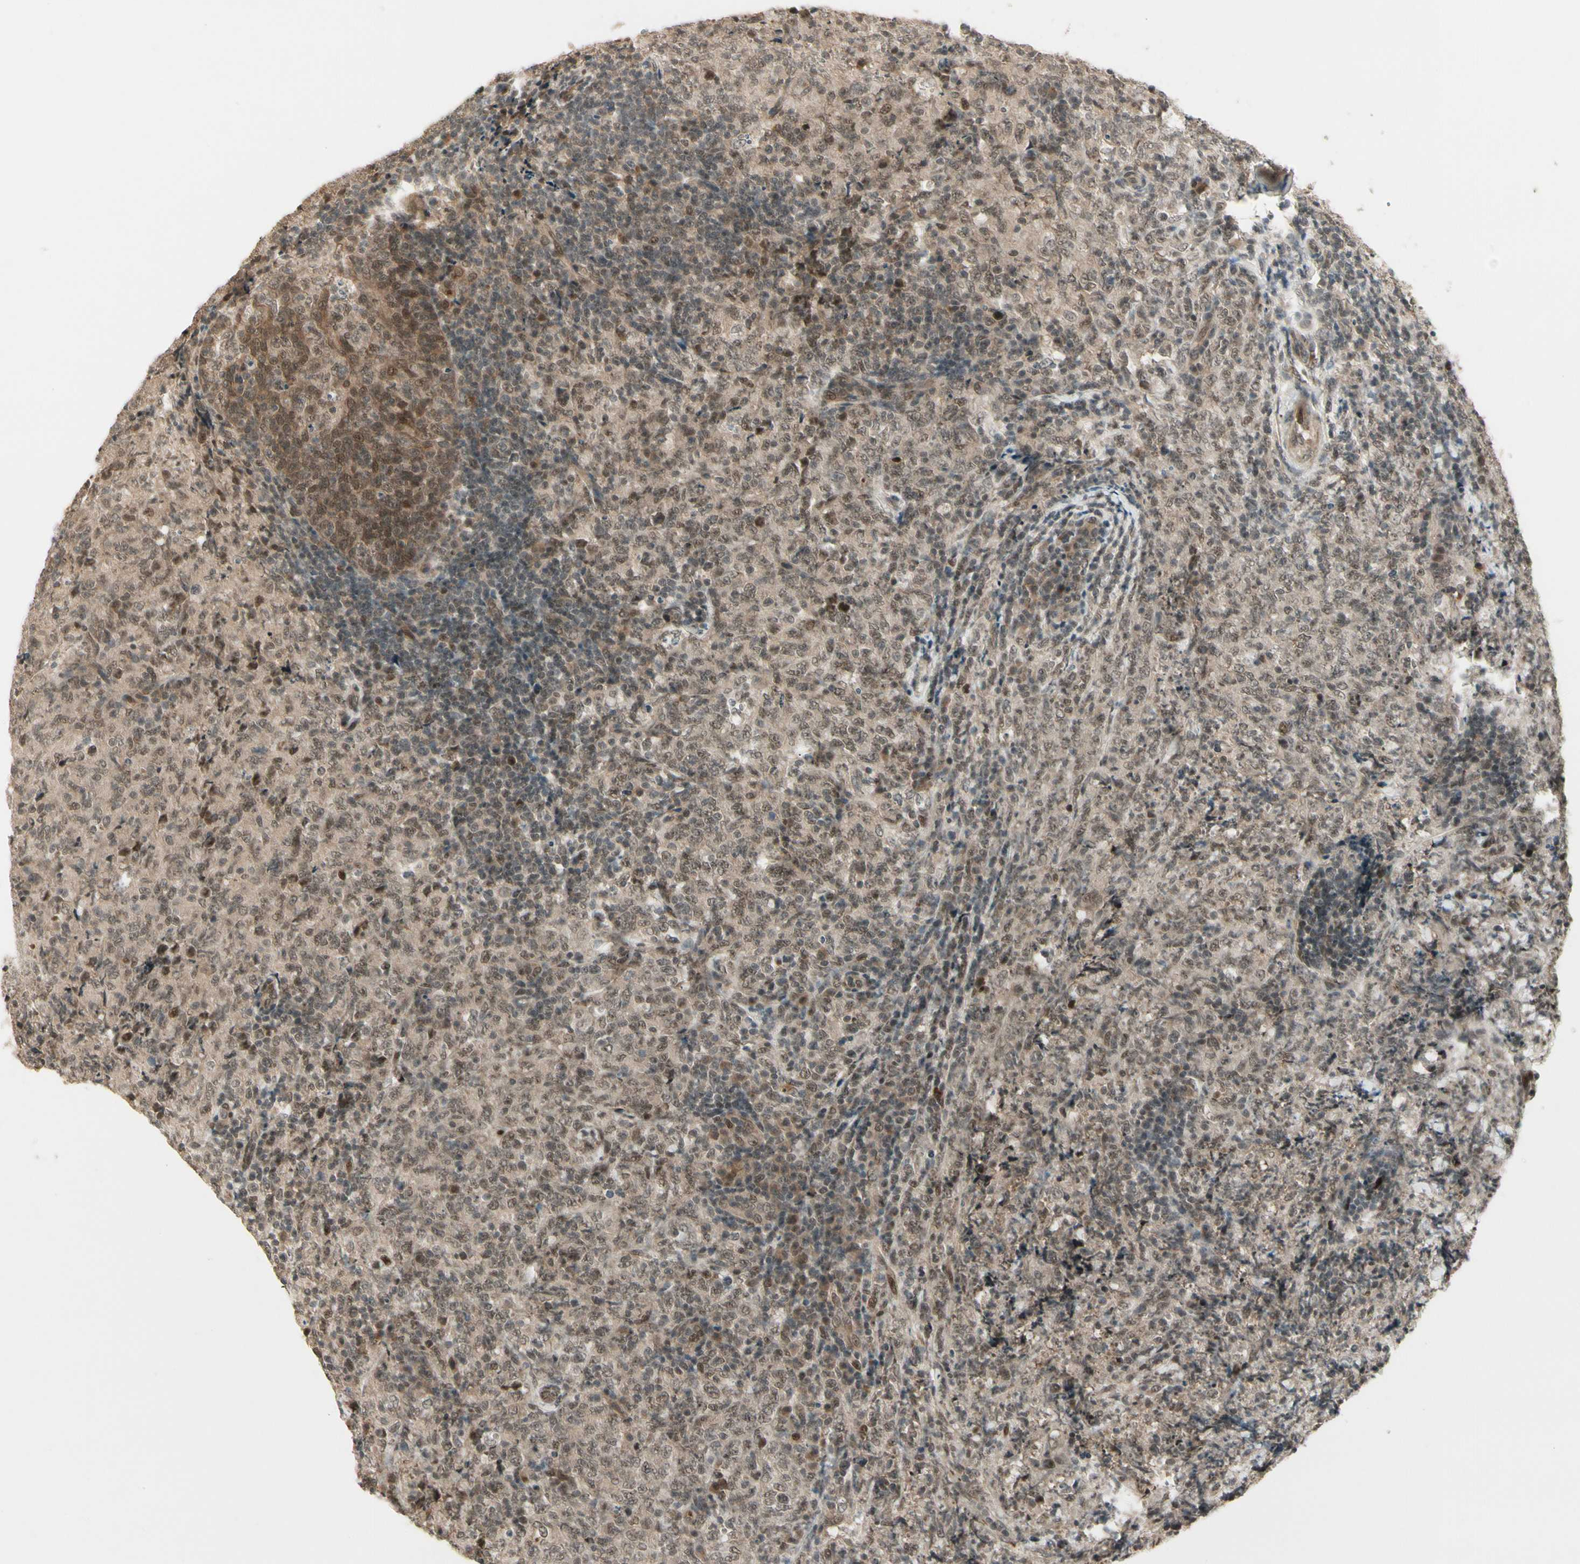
{"staining": {"intensity": "weak", "quantity": ">75%", "location": "nuclear"}, "tissue": "lymphoma", "cell_type": "Tumor cells", "image_type": "cancer", "snomed": [{"axis": "morphology", "description": "Malignant lymphoma, non-Hodgkin's type, High grade"}, {"axis": "topography", "description": "Tonsil"}], "caption": "Weak nuclear staining is present in about >75% of tumor cells in lymphoma. Immunohistochemistry (ihc) stains the protein in brown and the nuclei are stained blue.", "gene": "CDK11A", "patient": {"sex": "female", "age": 36}}